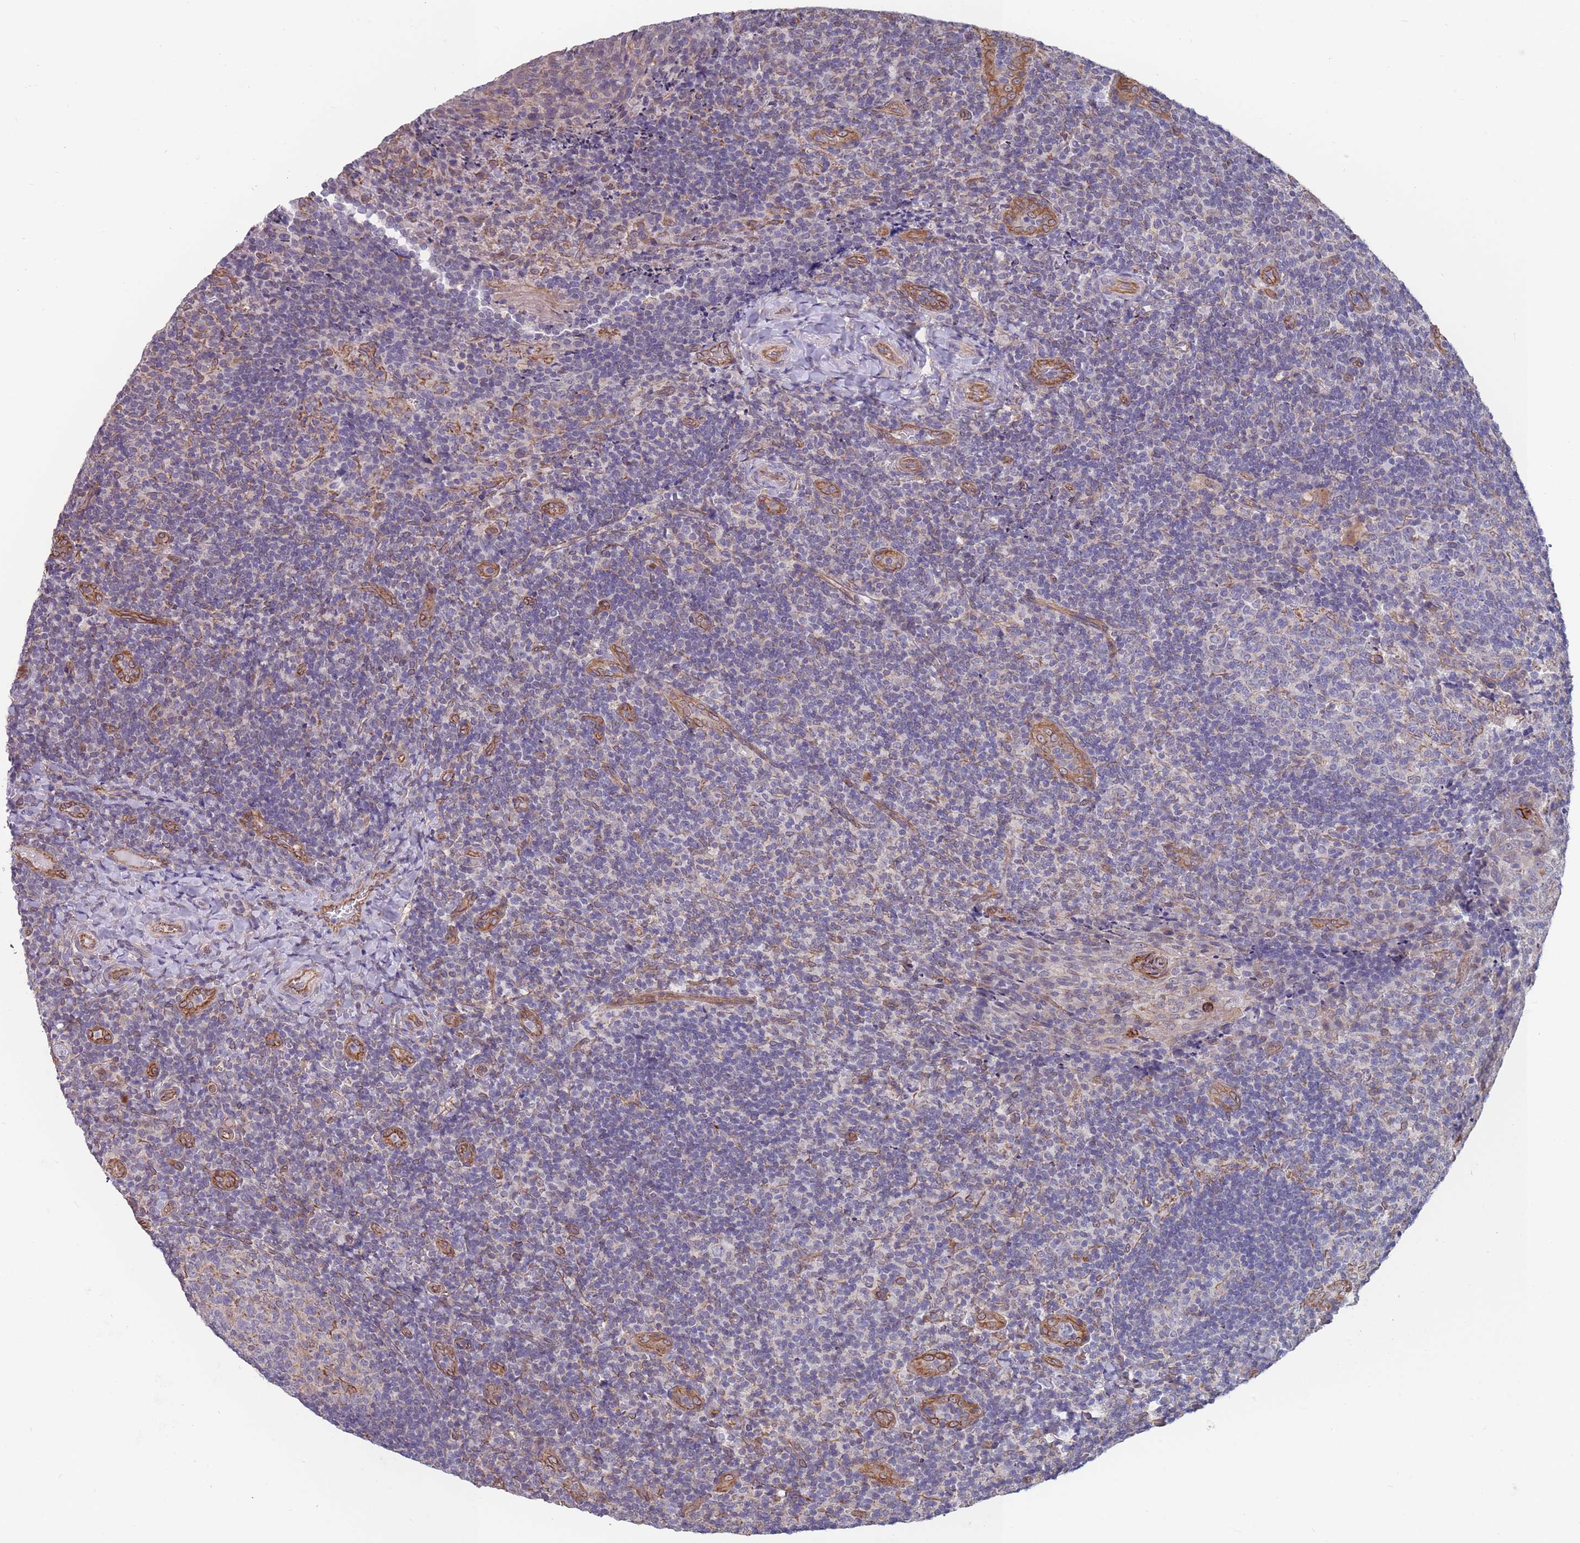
{"staining": {"intensity": "negative", "quantity": "none", "location": "none"}, "tissue": "tonsil", "cell_type": "Germinal center cells", "image_type": "normal", "snomed": [{"axis": "morphology", "description": "Normal tissue, NOS"}, {"axis": "topography", "description": "Tonsil"}], "caption": "Tonsil was stained to show a protein in brown. There is no significant expression in germinal center cells.", "gene": "SLC1A6", "patient": {"sex": "male", "age": 17}}